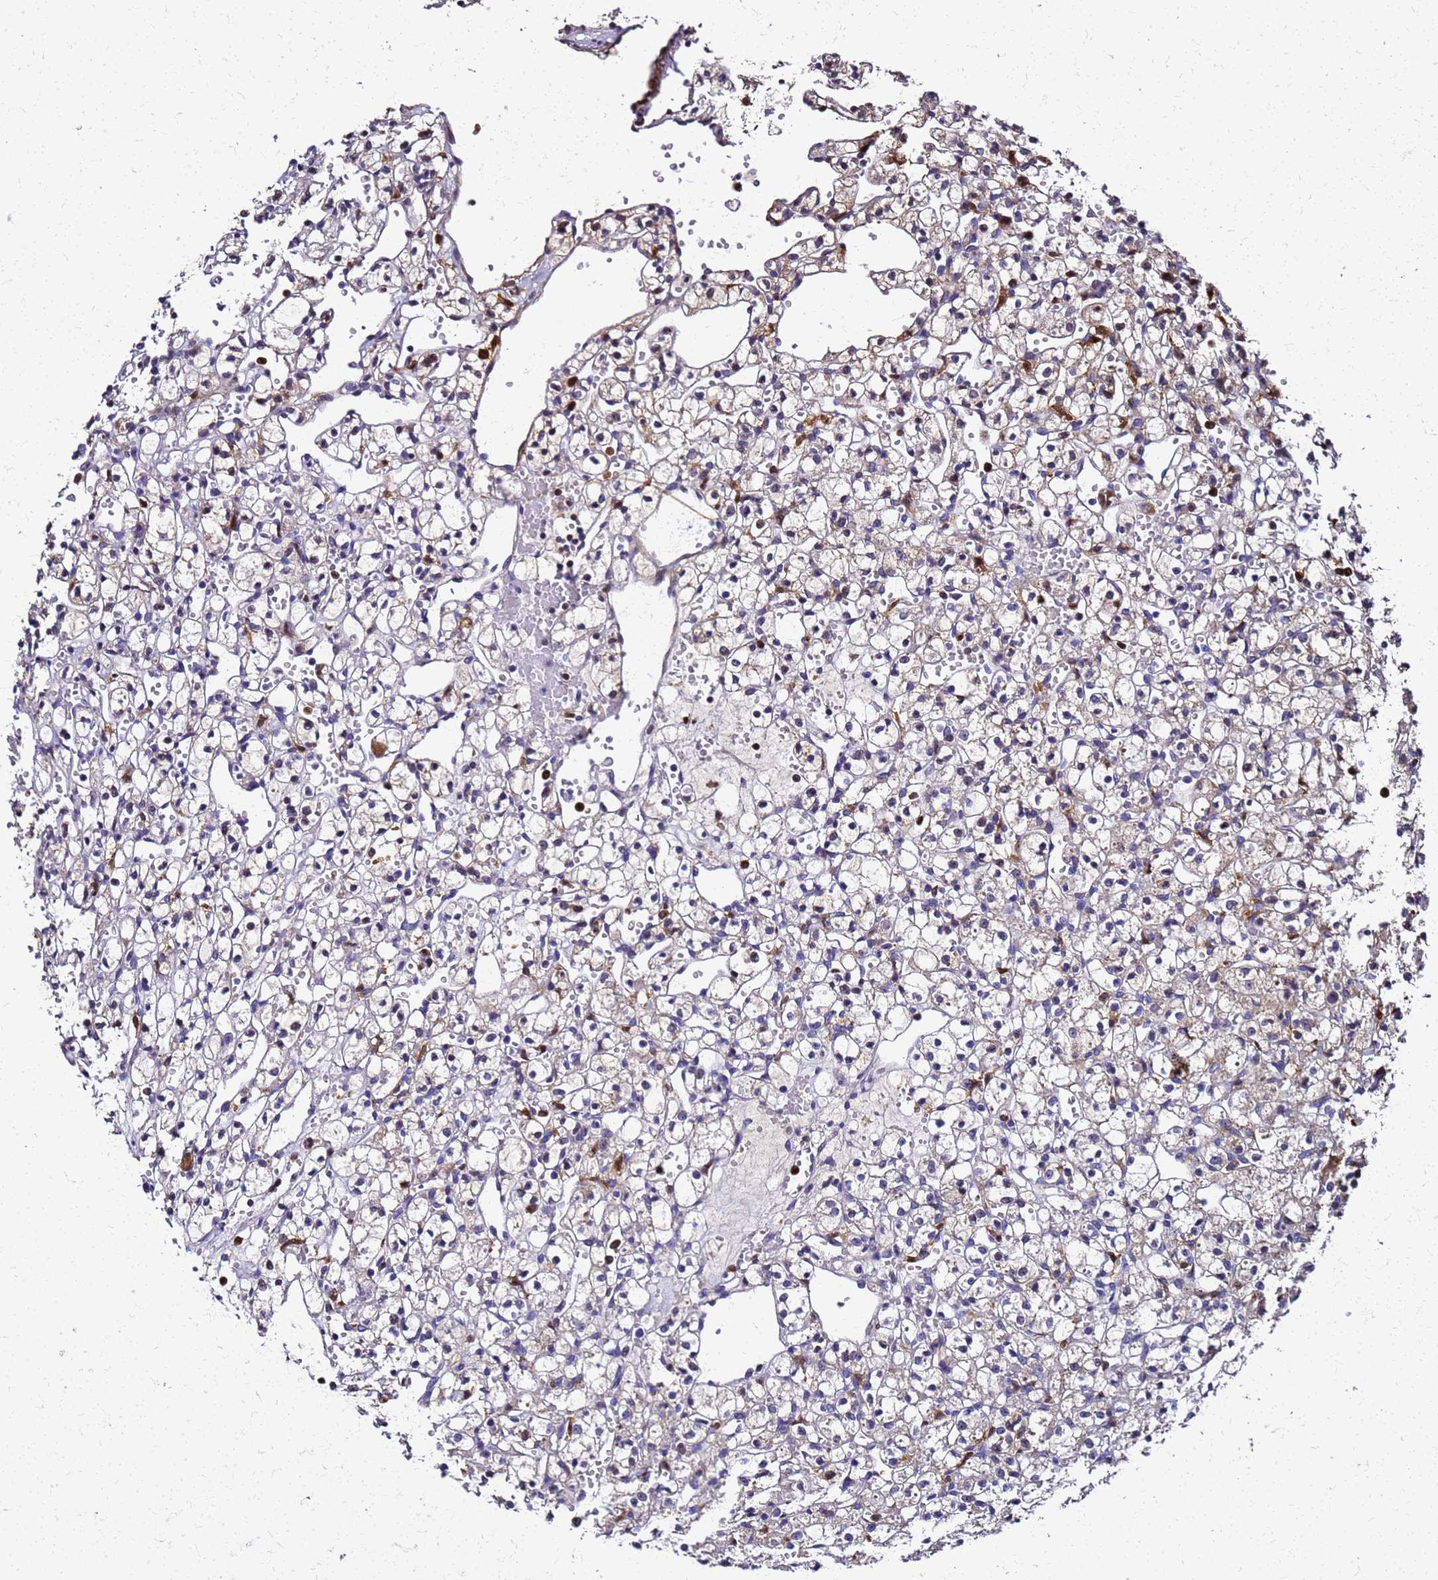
{"staining": {"intensity": "moderate", "quantity": "<25%", "location": "nuclear"}, "tissue": "renal cancer", "cell_type": "Tumor cells", "image_type": "cancer", "snomed": [{"axis": "morphology", "description": "Adenocarcinoma, NOS"}, {"axis": "topography", "description": "Kidney"}], "caption": "Tumor cells display low levels of moderate nuclear staining in approximately <25% of cells in renal adenocarcinoma.", "gene": "S100A11", "patient": {"sex": "female", "age": 59}}